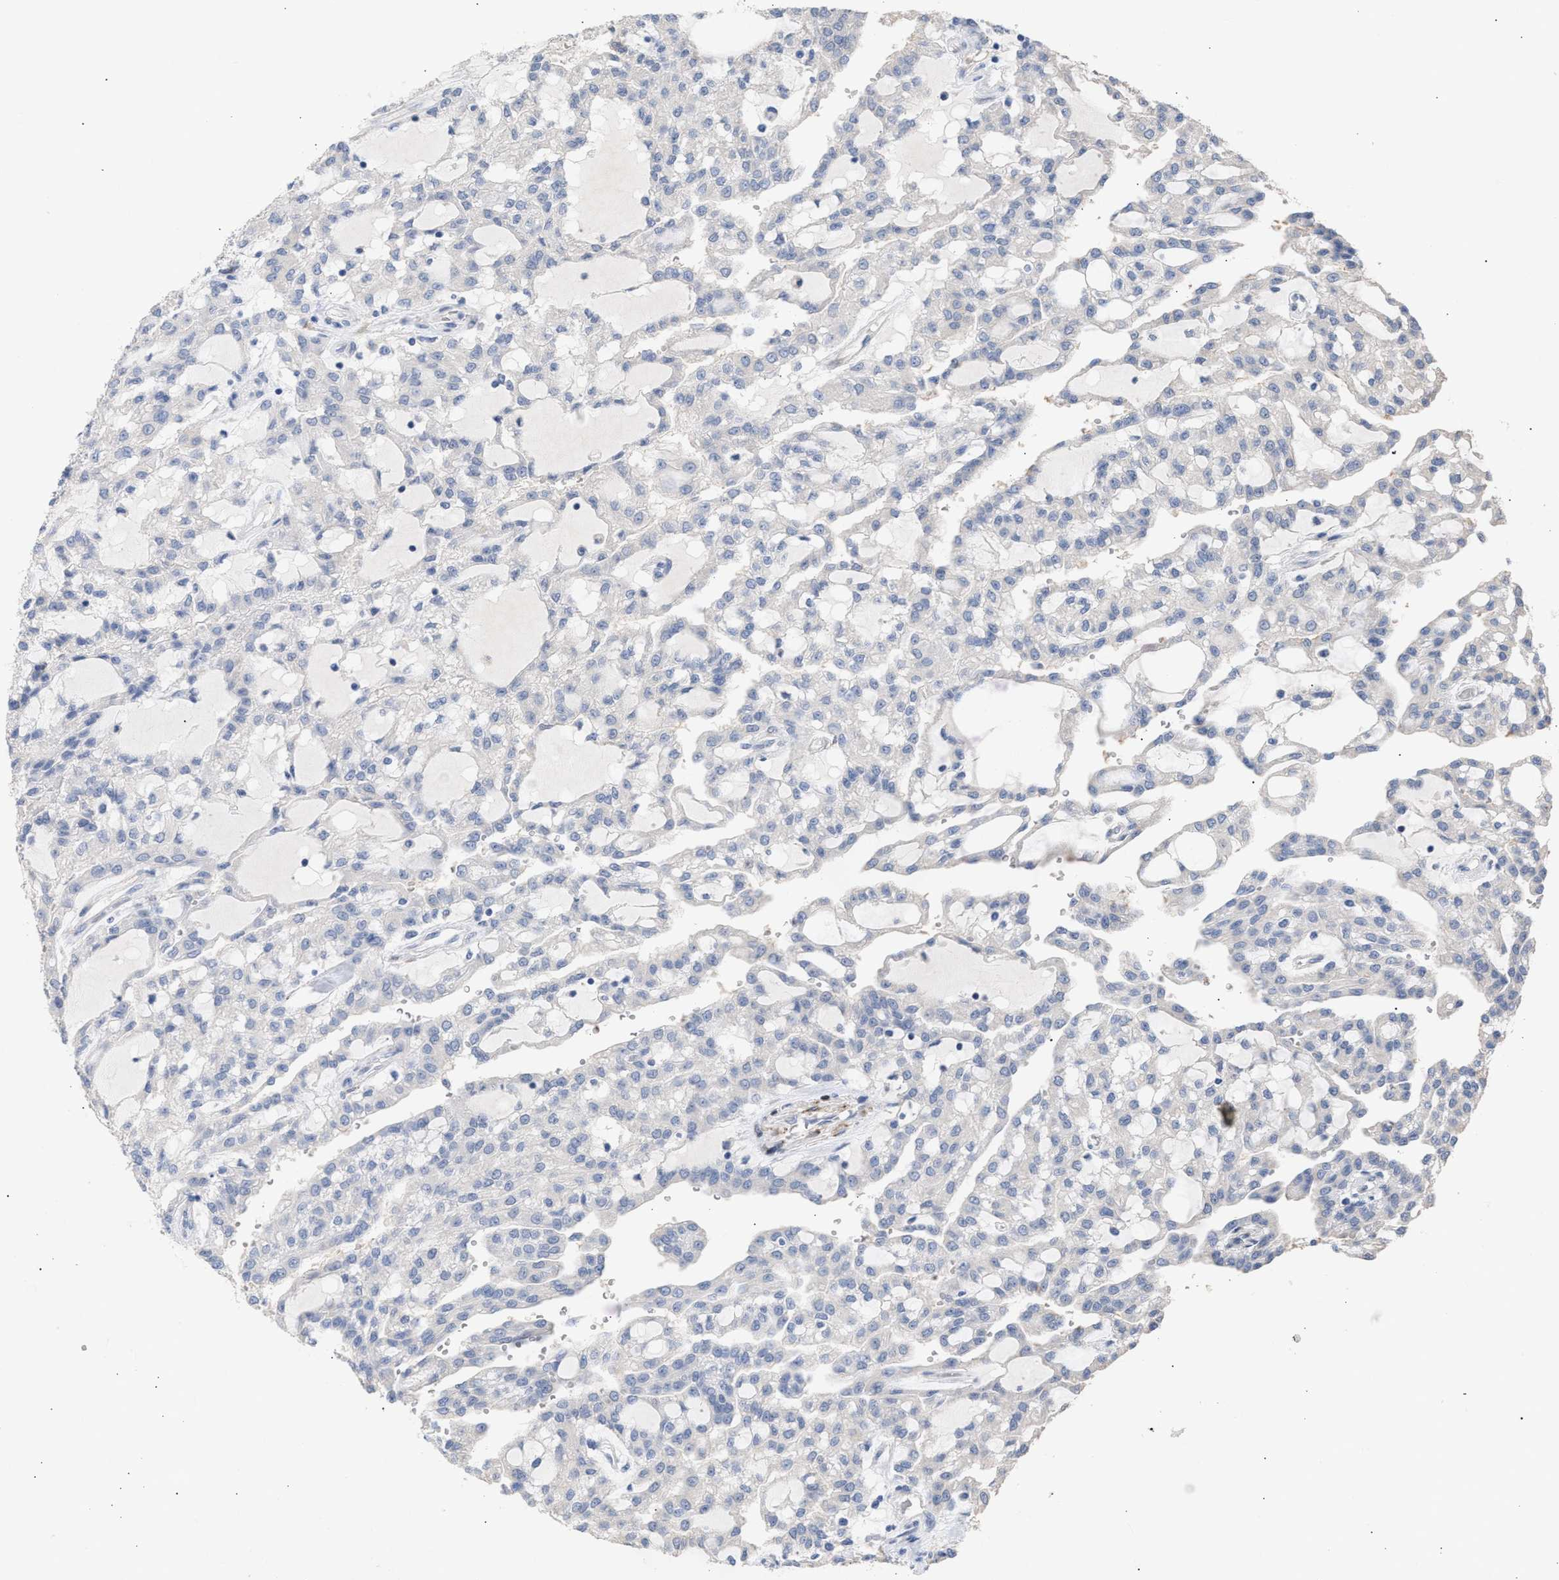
{"staining": {"intensity": "negative", "quantity": "none", "location": "none"}, "tissue": "renal cancer", "cell_type": "Tumor cells", "image_type": "cancer", "snomed": [{"axis": "morphology", "description": "Adenocarcinoma, NOS"}, {"axis": "topography", "description": "Kidney"}], "caption": "Immunohistochemical staining of human adenocarcinoma (renal) exhibits no significant staining in tumor cells.", "gene": "SELENOM", "patient": {"sex": "male", "age": 63}}